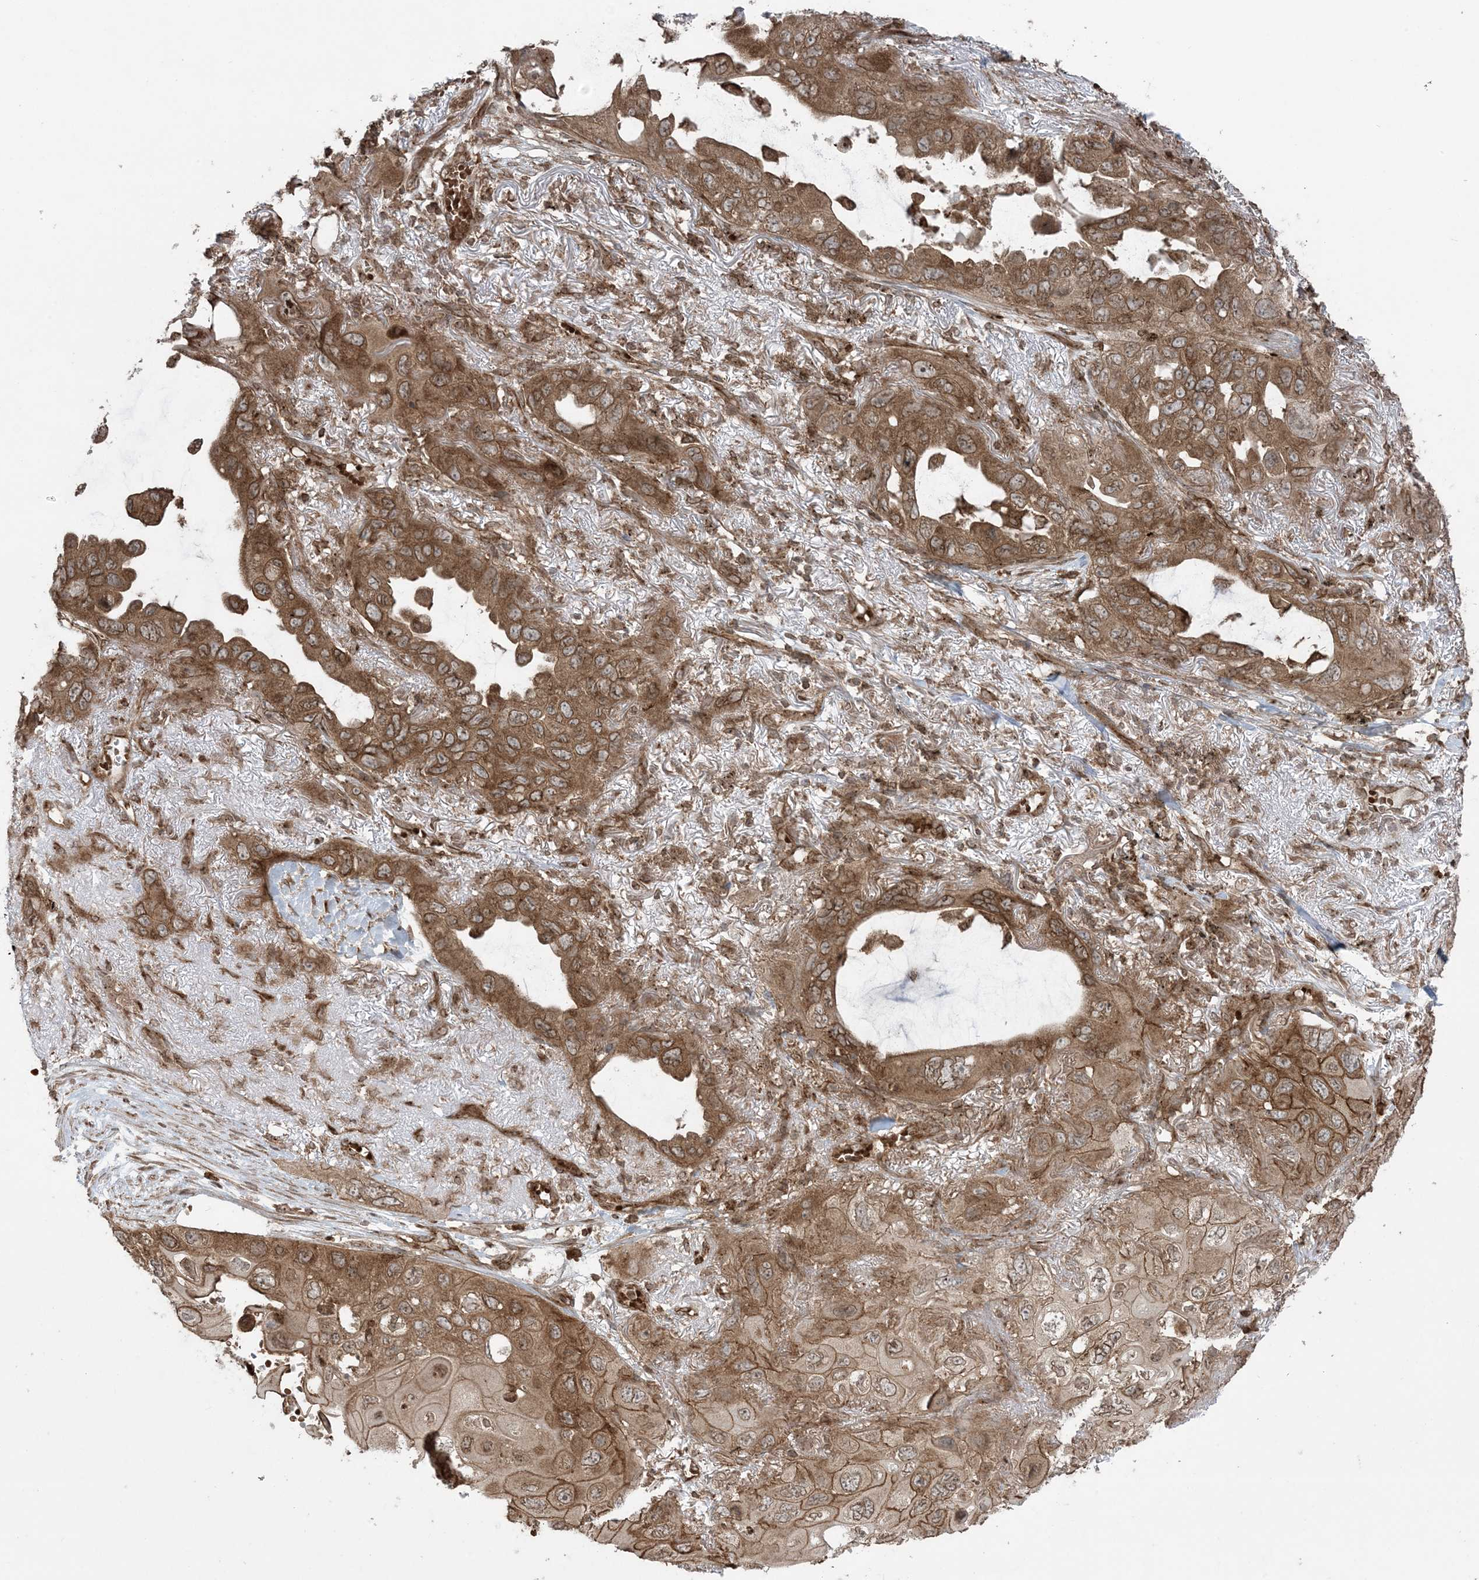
{"staining": {"intensity": "moderate", "quantity": ">75%", "location": "cytoplasmic/membranous"}, "tissue": "lung cancer", "cell_type": "Tumor cells", "image_type": "cancer", "snomed": [{"axis": "morphology", "description": "Squamous cell carcinoma, NOS"}, {"axis": "topography", "description": "Lung"}], "caption": "Protein staining of lung cancer tissue exhibits moderate cytoplasmic/membranous staining in about >75% of tumor cells.", "gene": "DDX19B", "patient": {"sex": "female", "age": 73}}